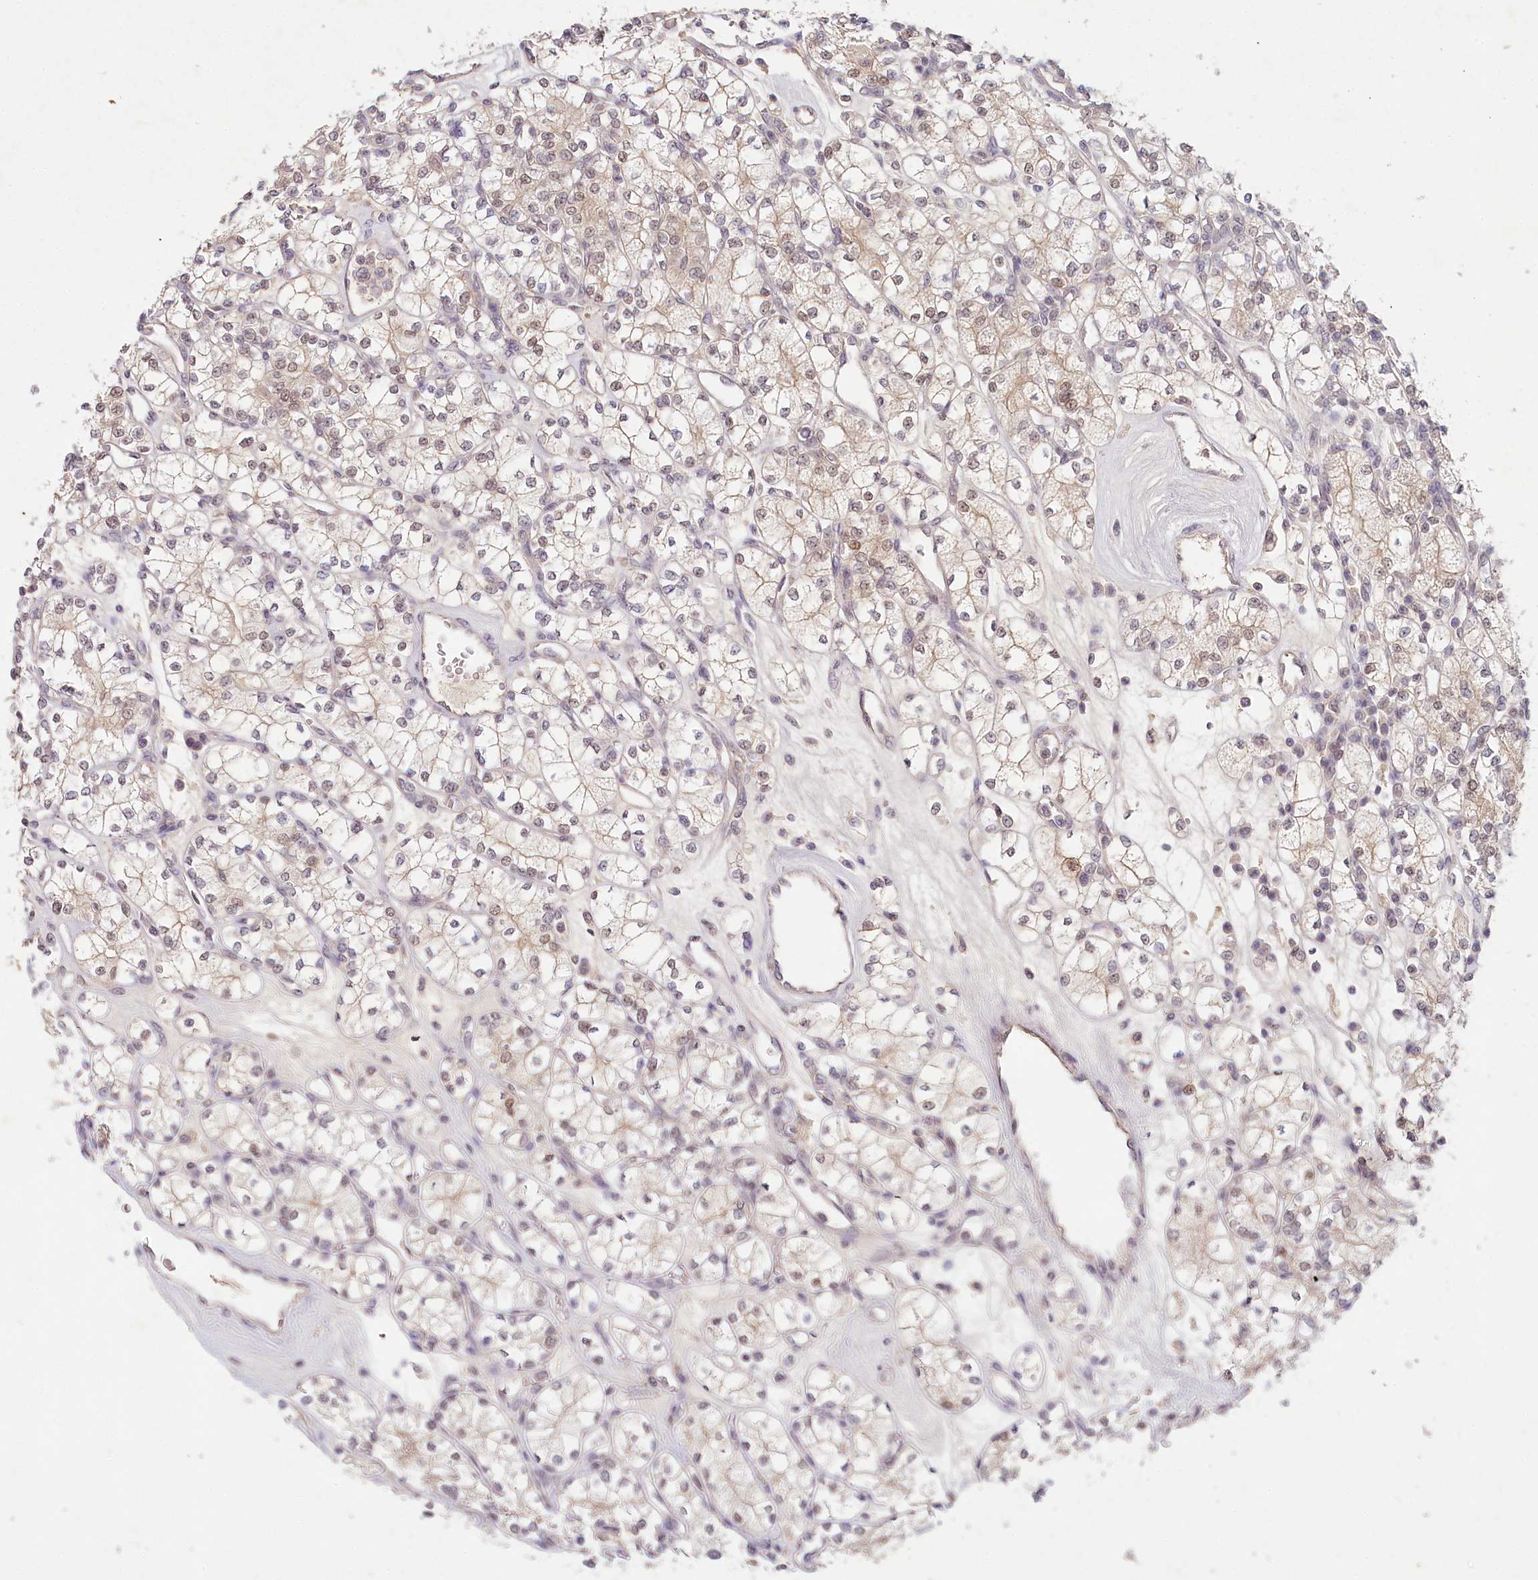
{"staining": {"intensity": "weak", "quantity": "25%-75%", "location": "nuclear"}, "tissue": "renal cancer", "cell_type": "Tumor cells", "image_type": "cancer", "snomed": [{"axis": "morphology", "description": "Adenocarcinoma, NOS"}, {"axis": "topography", "description": "Kidney"}], "caption": "Immunohistochemical staining of renal adenocarcinoma demonstrates low levels of weak nuclear protein expression in about 25%-75% of tumor cells.", "gene": "AMTN", "patient": {"sex": "male", "age": 77}}